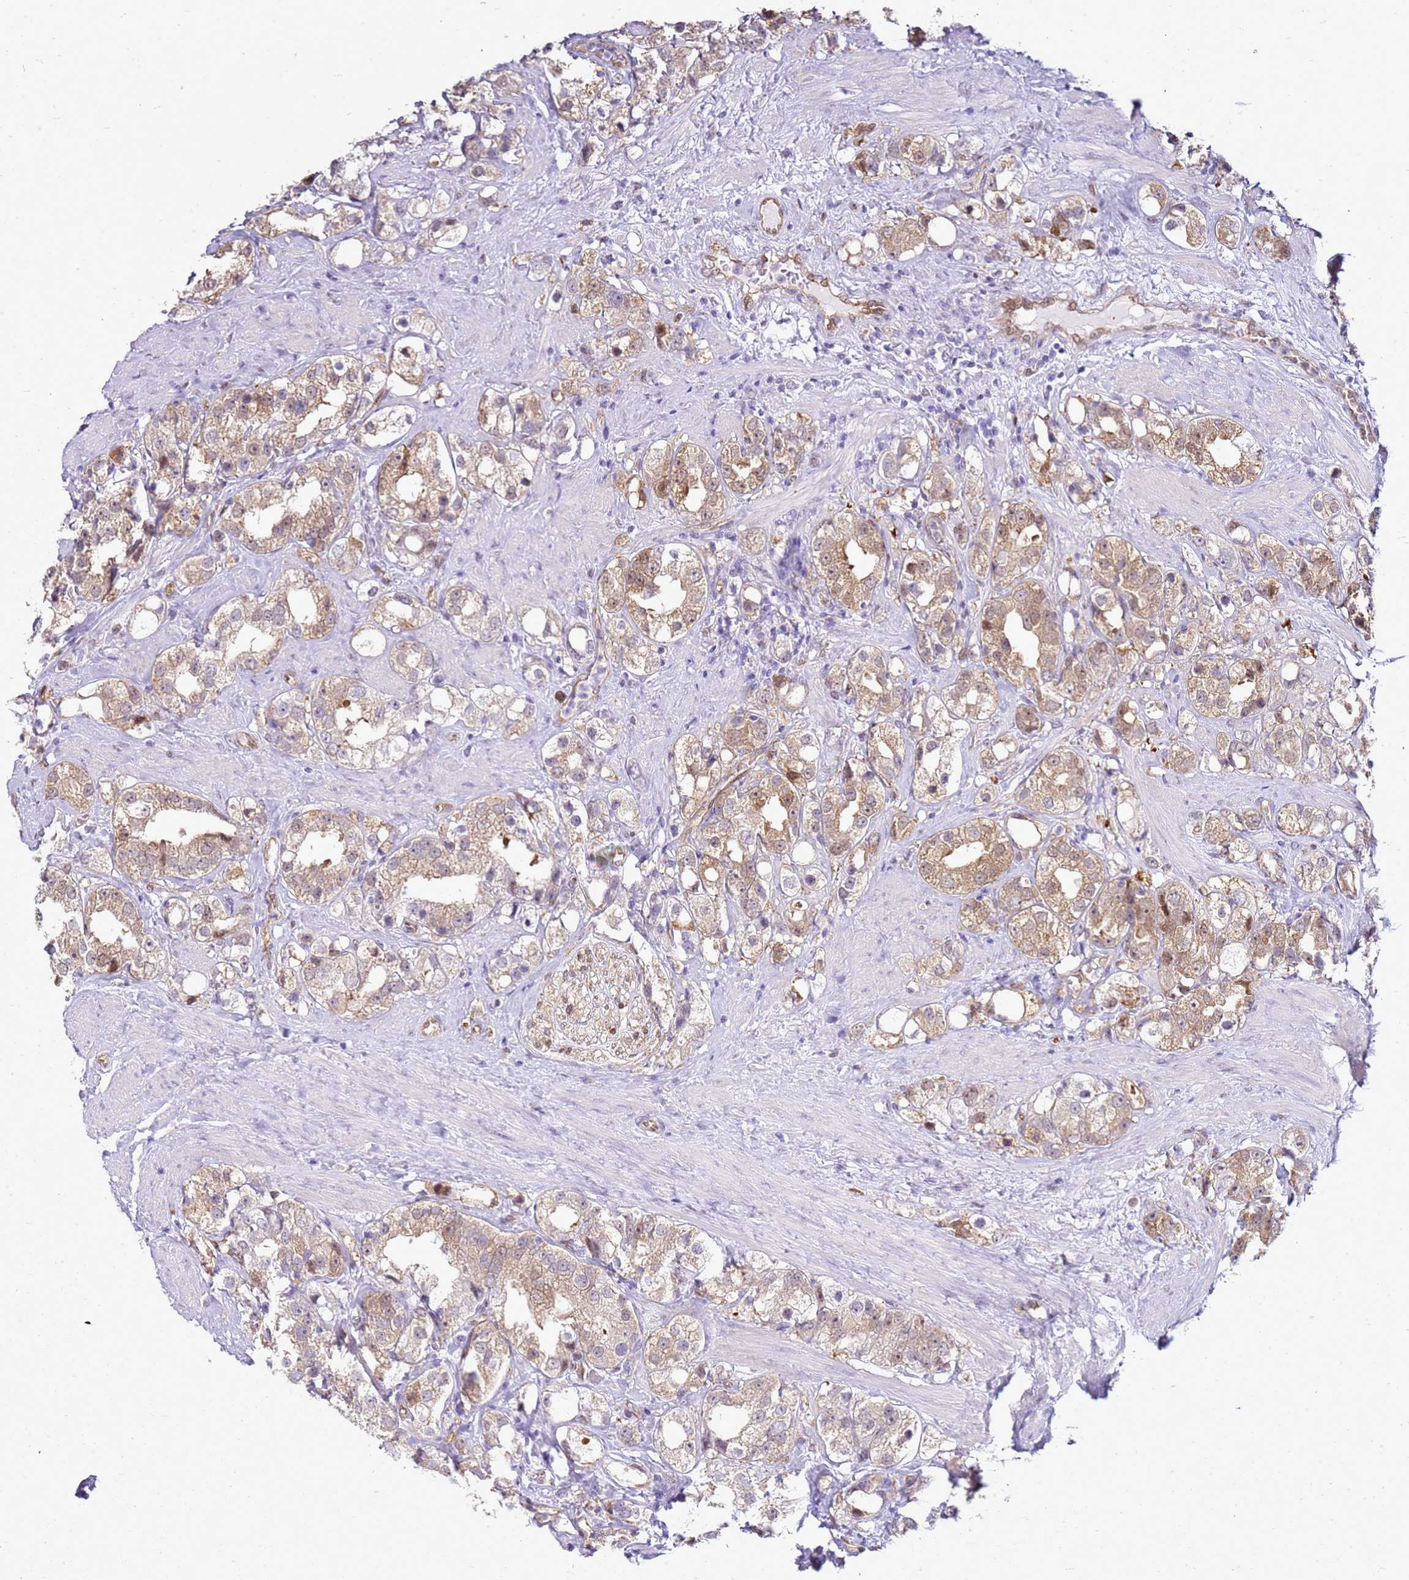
{"staining": {"intensity": "weak", "quantity": ">75%", "location": "cytoplasmic/membranous"}, "tissue": "prostate cancer", "cell_type": "Tumor cells", "image_type": "cancer", "snomed": [{"axis": "morphology", "description": "Adenocarcinoma, NOS"}, {"axis": "topography", "description": "Prostate"}], "caption": "Tumor cells show low levels of weak cytoplasmic/membranous expression in approximately >75% of cells in human prostate cancer (adenocarcinoma).", "gene": "YWHAE", "patient": {"sex": "male", "age": 79}}